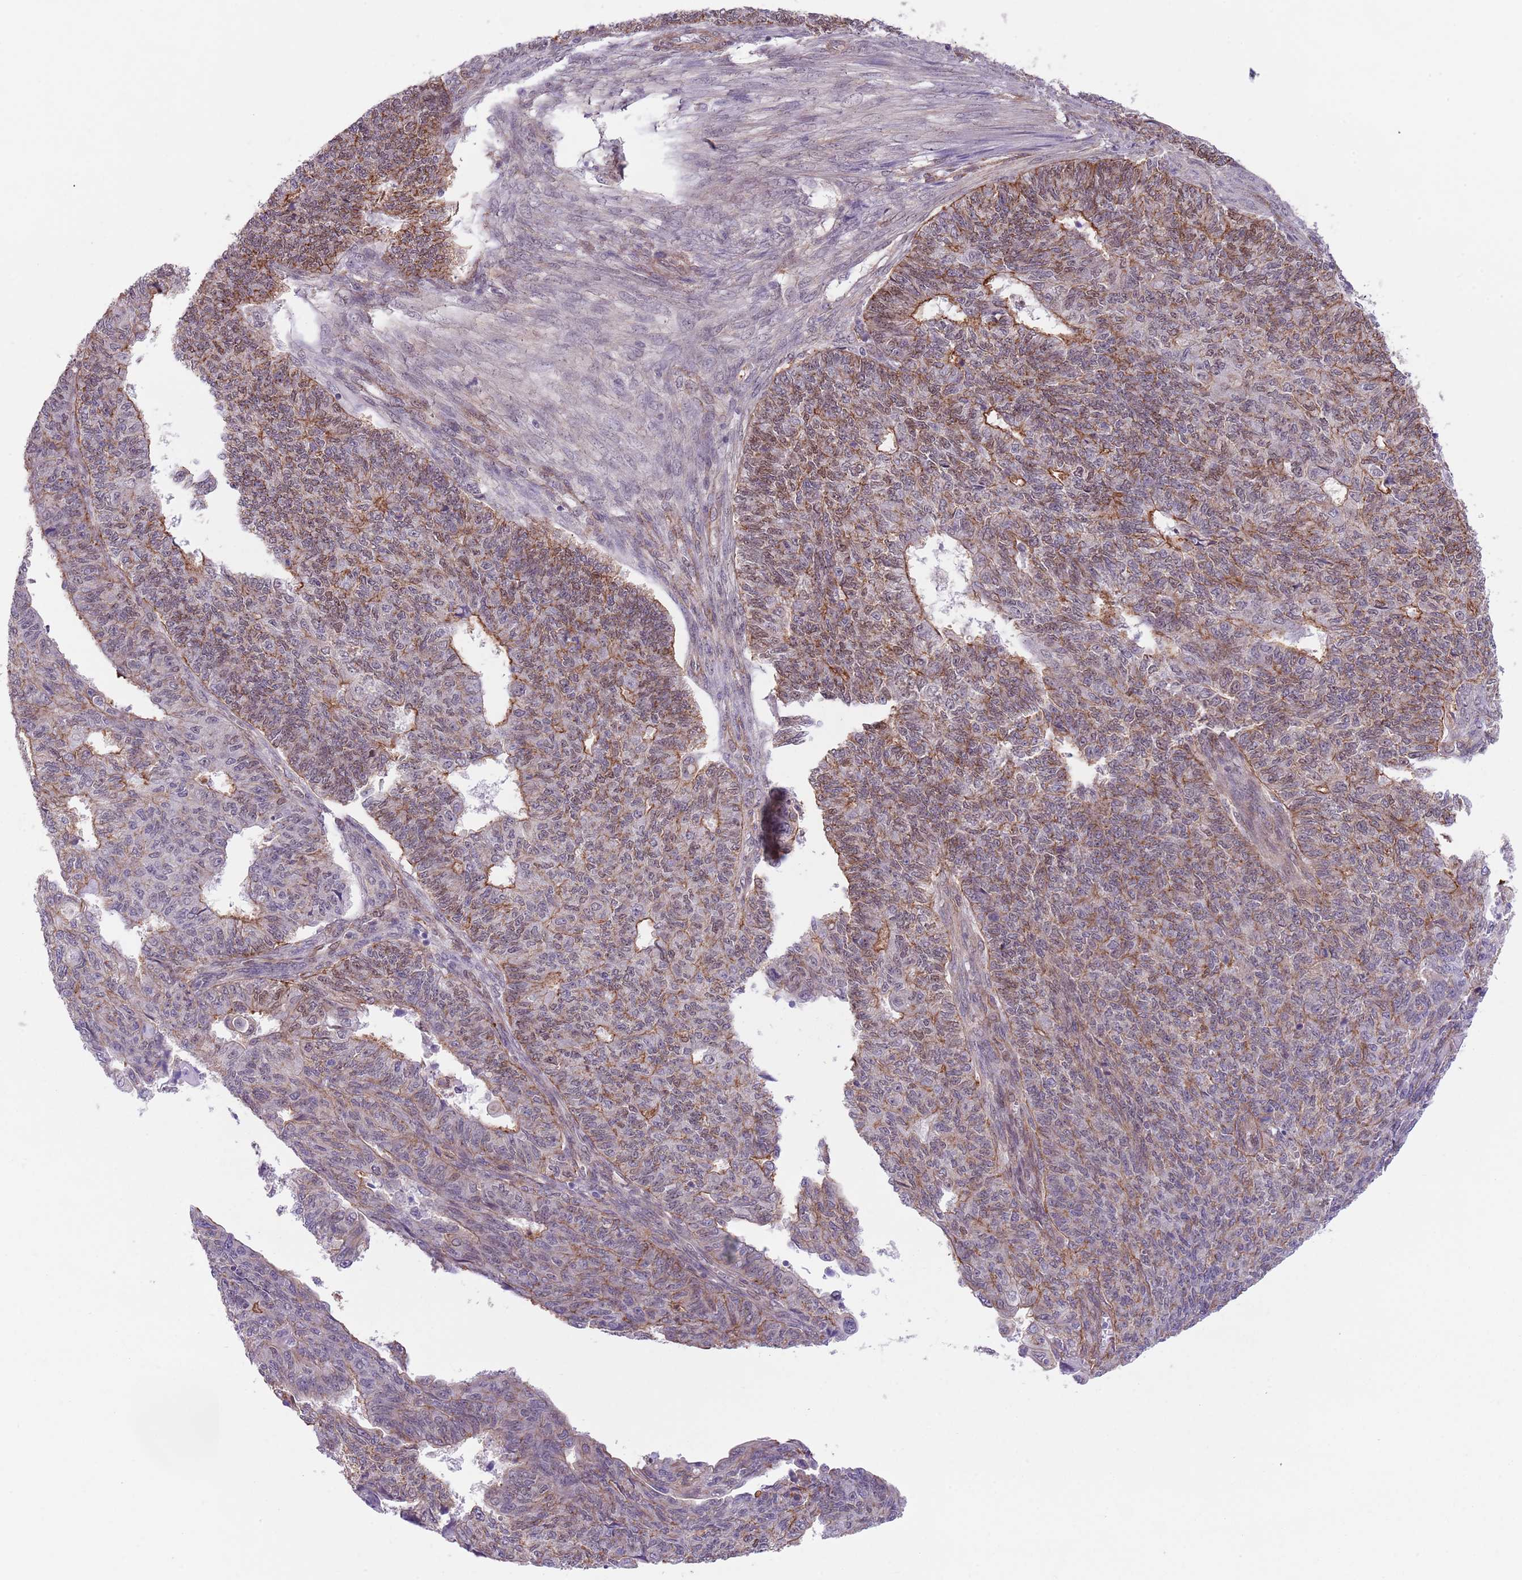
{"staining": {"intensity": "moderate", "quantity": "25%-75%", "location": "cytoplasmic/membranous,nuclear"}, "tissue": "endometrial cancer", "cell_type": "Tumor cells", "image_type": "cancer", "snomed": [{"axis": "morphology", "description": "Adenocarcinoma, NOS"}, {"axis": "topography", "description": "Endometrium"}], "caption": "This photomicrograph exhibits adenocarcinoma (endometrial) stained with immunohistochemistry to label a protein in brown. The cytoplasmic/membranous and nuclear of tumor cells show moderate positivity for the protein. Nuclei are counter-stained blue.", "gene": "CREBZF", "patient": {"sex": "female", "age": 32}}